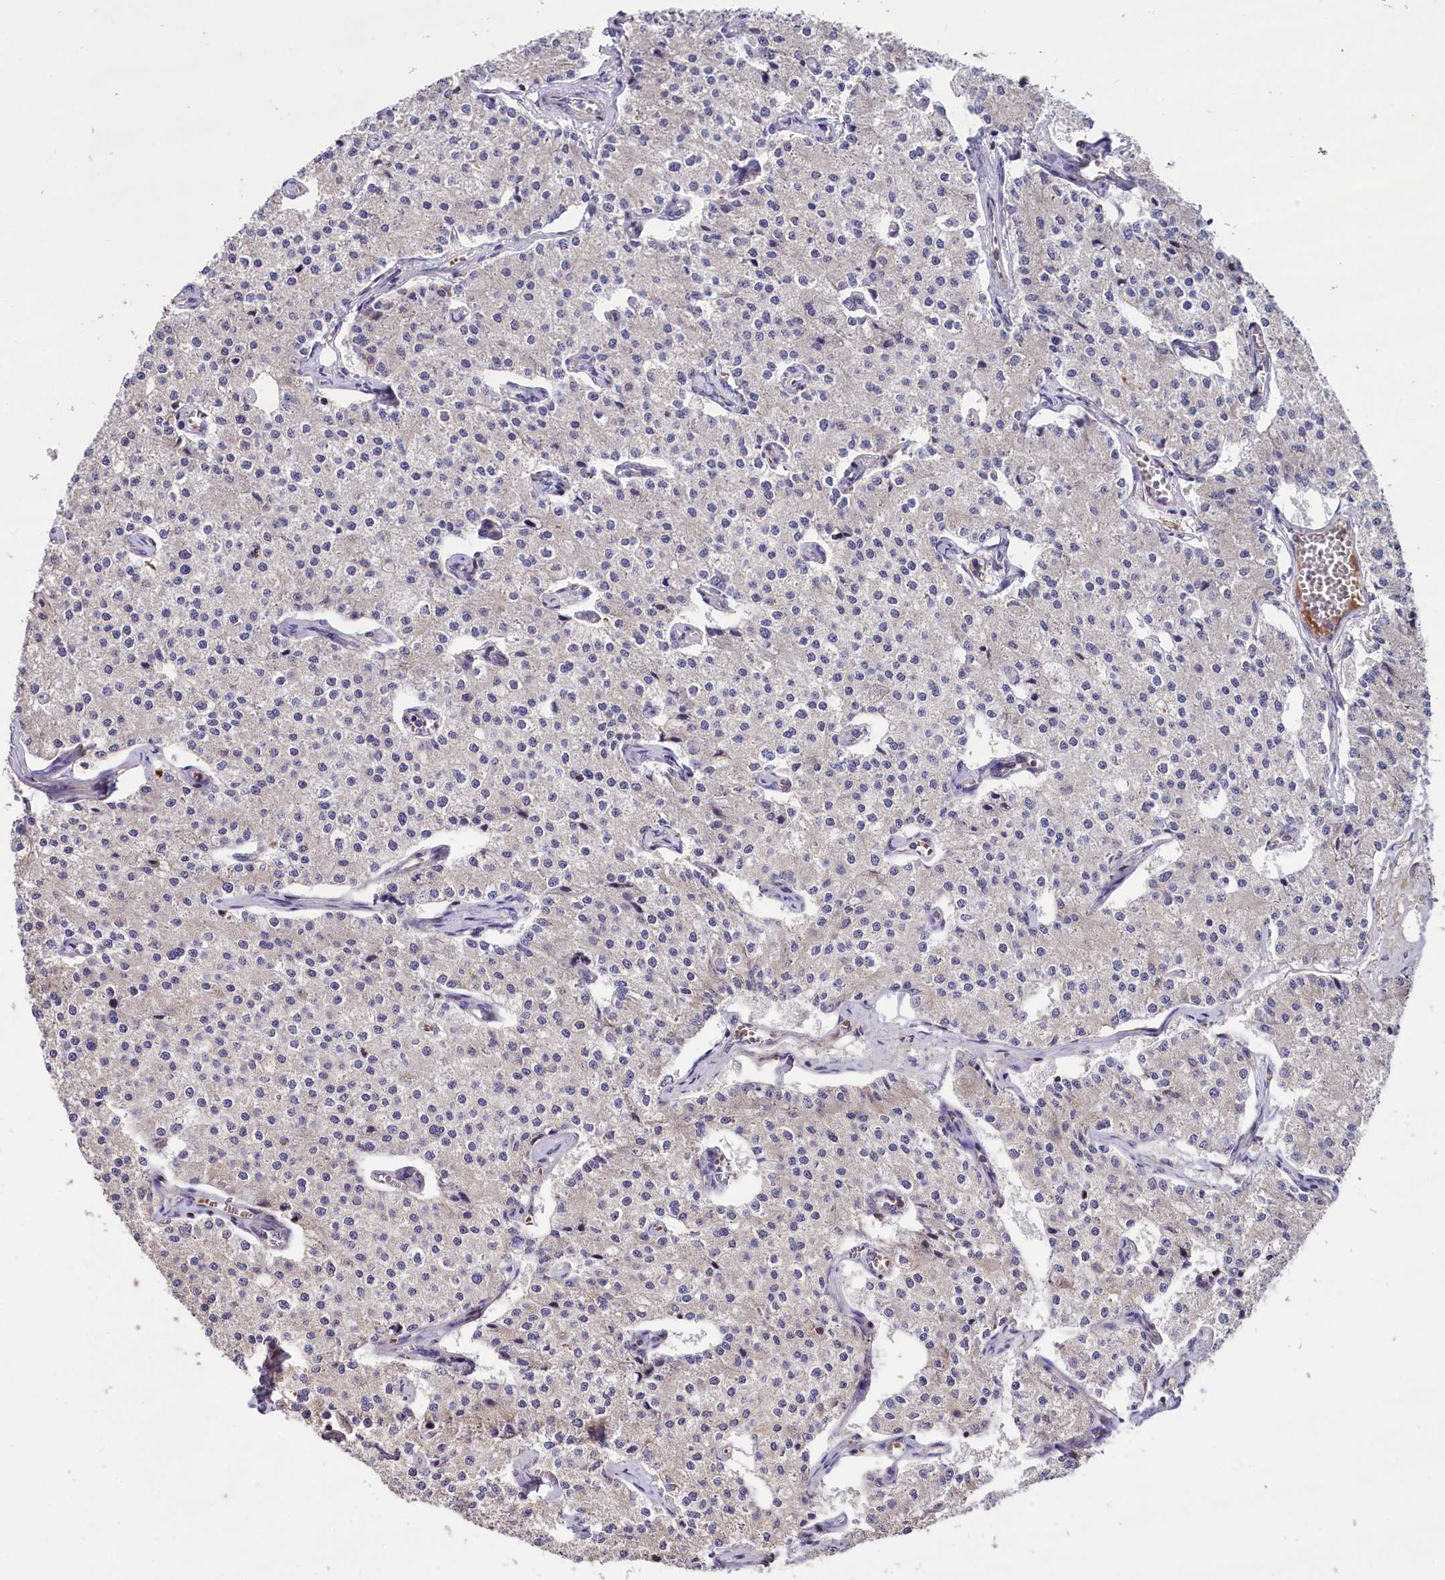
{"staining": {"intensity": "negative", "quantity": "none", "location": "none"}, "tissue": "carcinoid", "cell_type": "Tumor cells", "image_type": "cancer", "snomed": [{"axis": "morphology", "description": "Carcinoid, malignant, NOS"}, {"axis": "topography", "description": "Colon"}], "caption": "Immunohistochemical staining of carcinoid displays no significant staining in tumor cells.", "gene": "RPUSD3", "patient": {"sex": "female", "age": 52}}